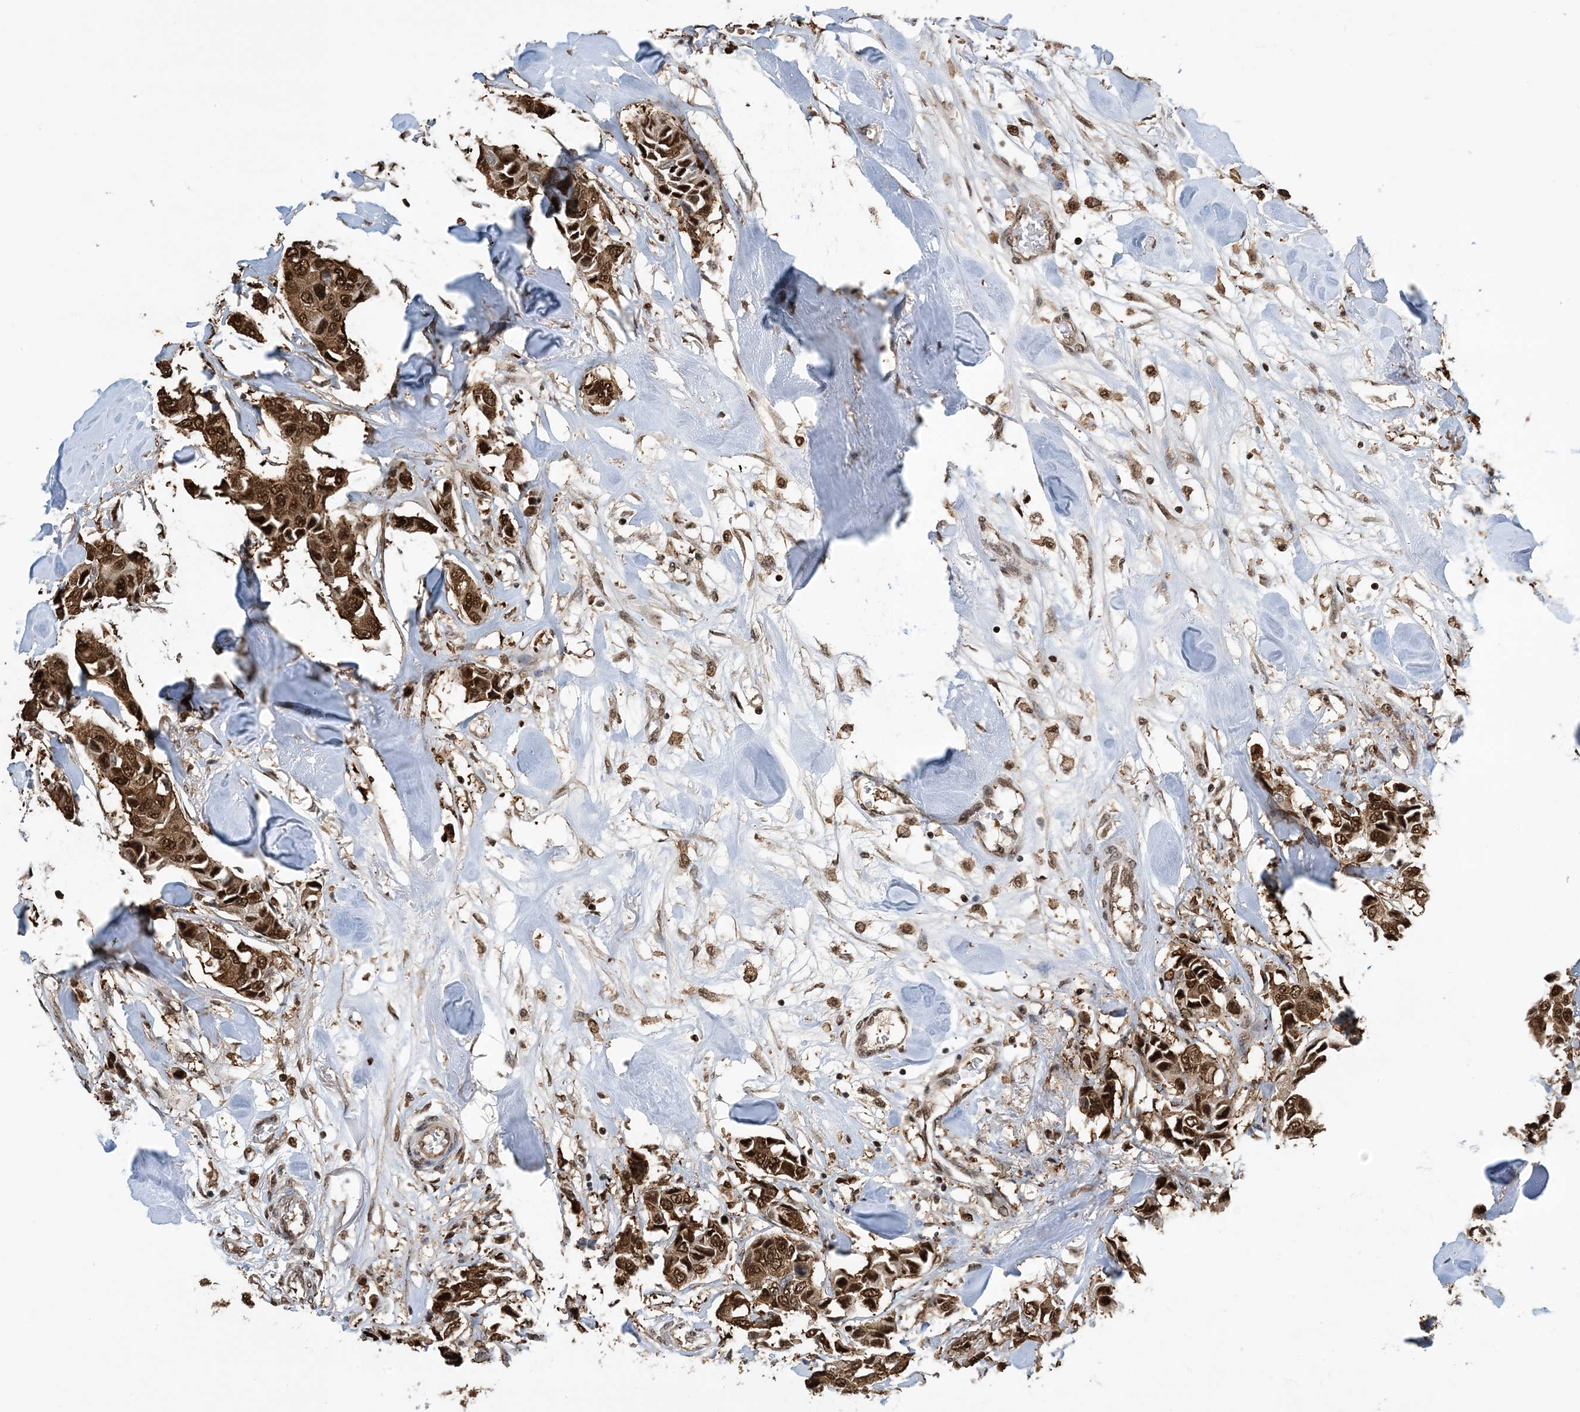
{"staining": {"intensity": "strong", "quantity": ">75%", "location": "cytoplasmic/membranous,nuclear"}, "tissue": "breast cancer", "cell_type": "Tumor cells", "image_type": "cancer", "snomed": [{"axis": "morphology", "description": "Duct carcinoma"}, {"axis": "topography", "description": "Breast"}], "caption": "Breast infiltrating ductal carcinoma stained with DAB (3,3'-diaminobenzidine) immunohistochemistry (IHC) demonstrates high levels of strong cytoplasmic/membranous and nuclear positivity in approximately >75% of tumor cells. Ihc stains the protein in brown and the nuclei are stained blue.", "gene": "HSPA1A", "patient": {"sex": "female", "age": 80}}